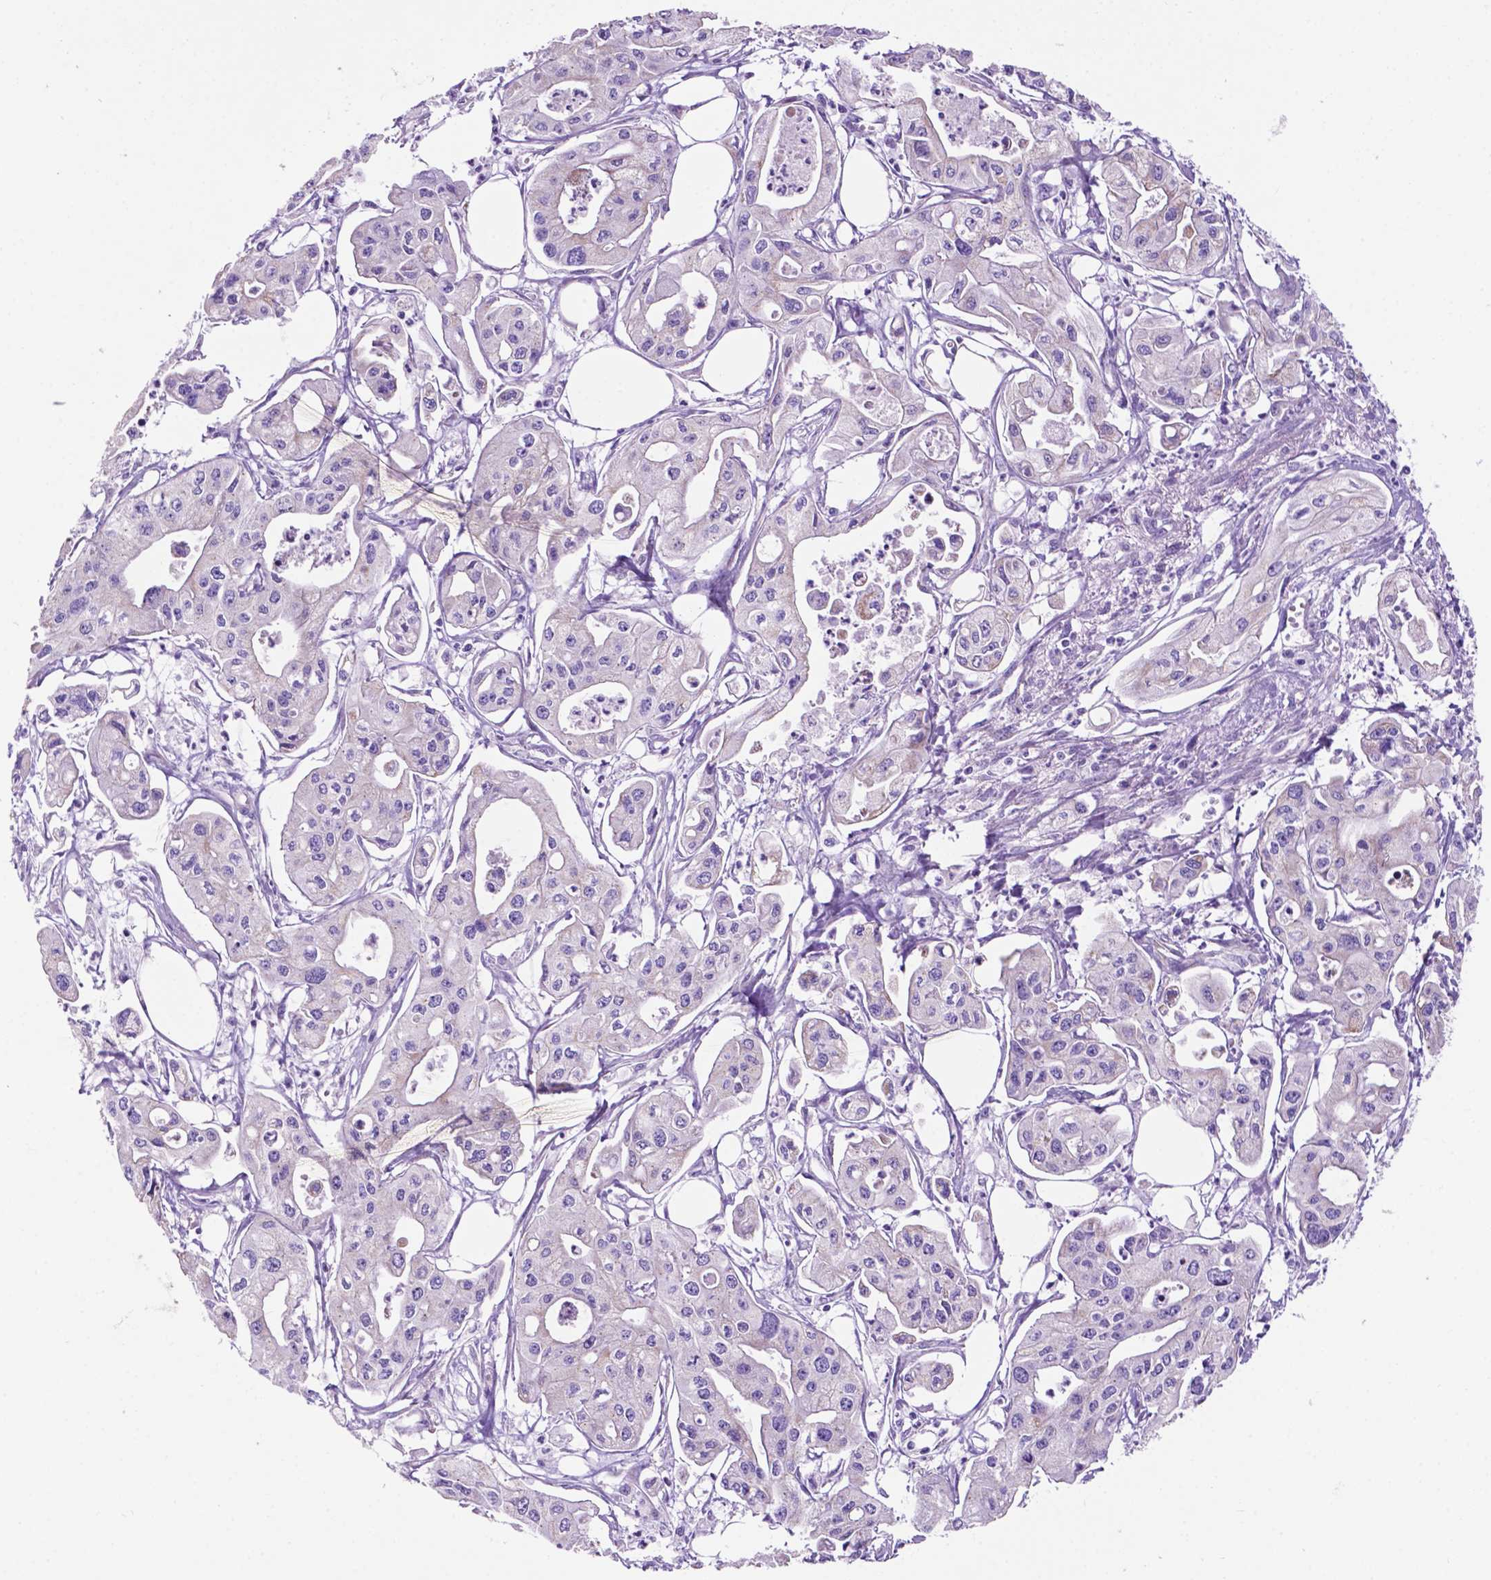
{"staining": {"intensity": "negative", "quantity": "none", "location": "none"}, "tissue": "pancreatic cancer", "cell_type": "Tumor cells", "image_type": "cancer", "snomed": [{"axis": "morphology", "description": "Adenocarcinoma, NOS"}, {"axis": "topography", "description": "Pancreas"}], "caption": "IHC of adenocarcinoma (pancreatic) shows no staining in tumor cells. (IHC, brightfield microscopy, high magnification).", "gene": "TMEM121B", "patient": {"sex": "male", "age": 70}}